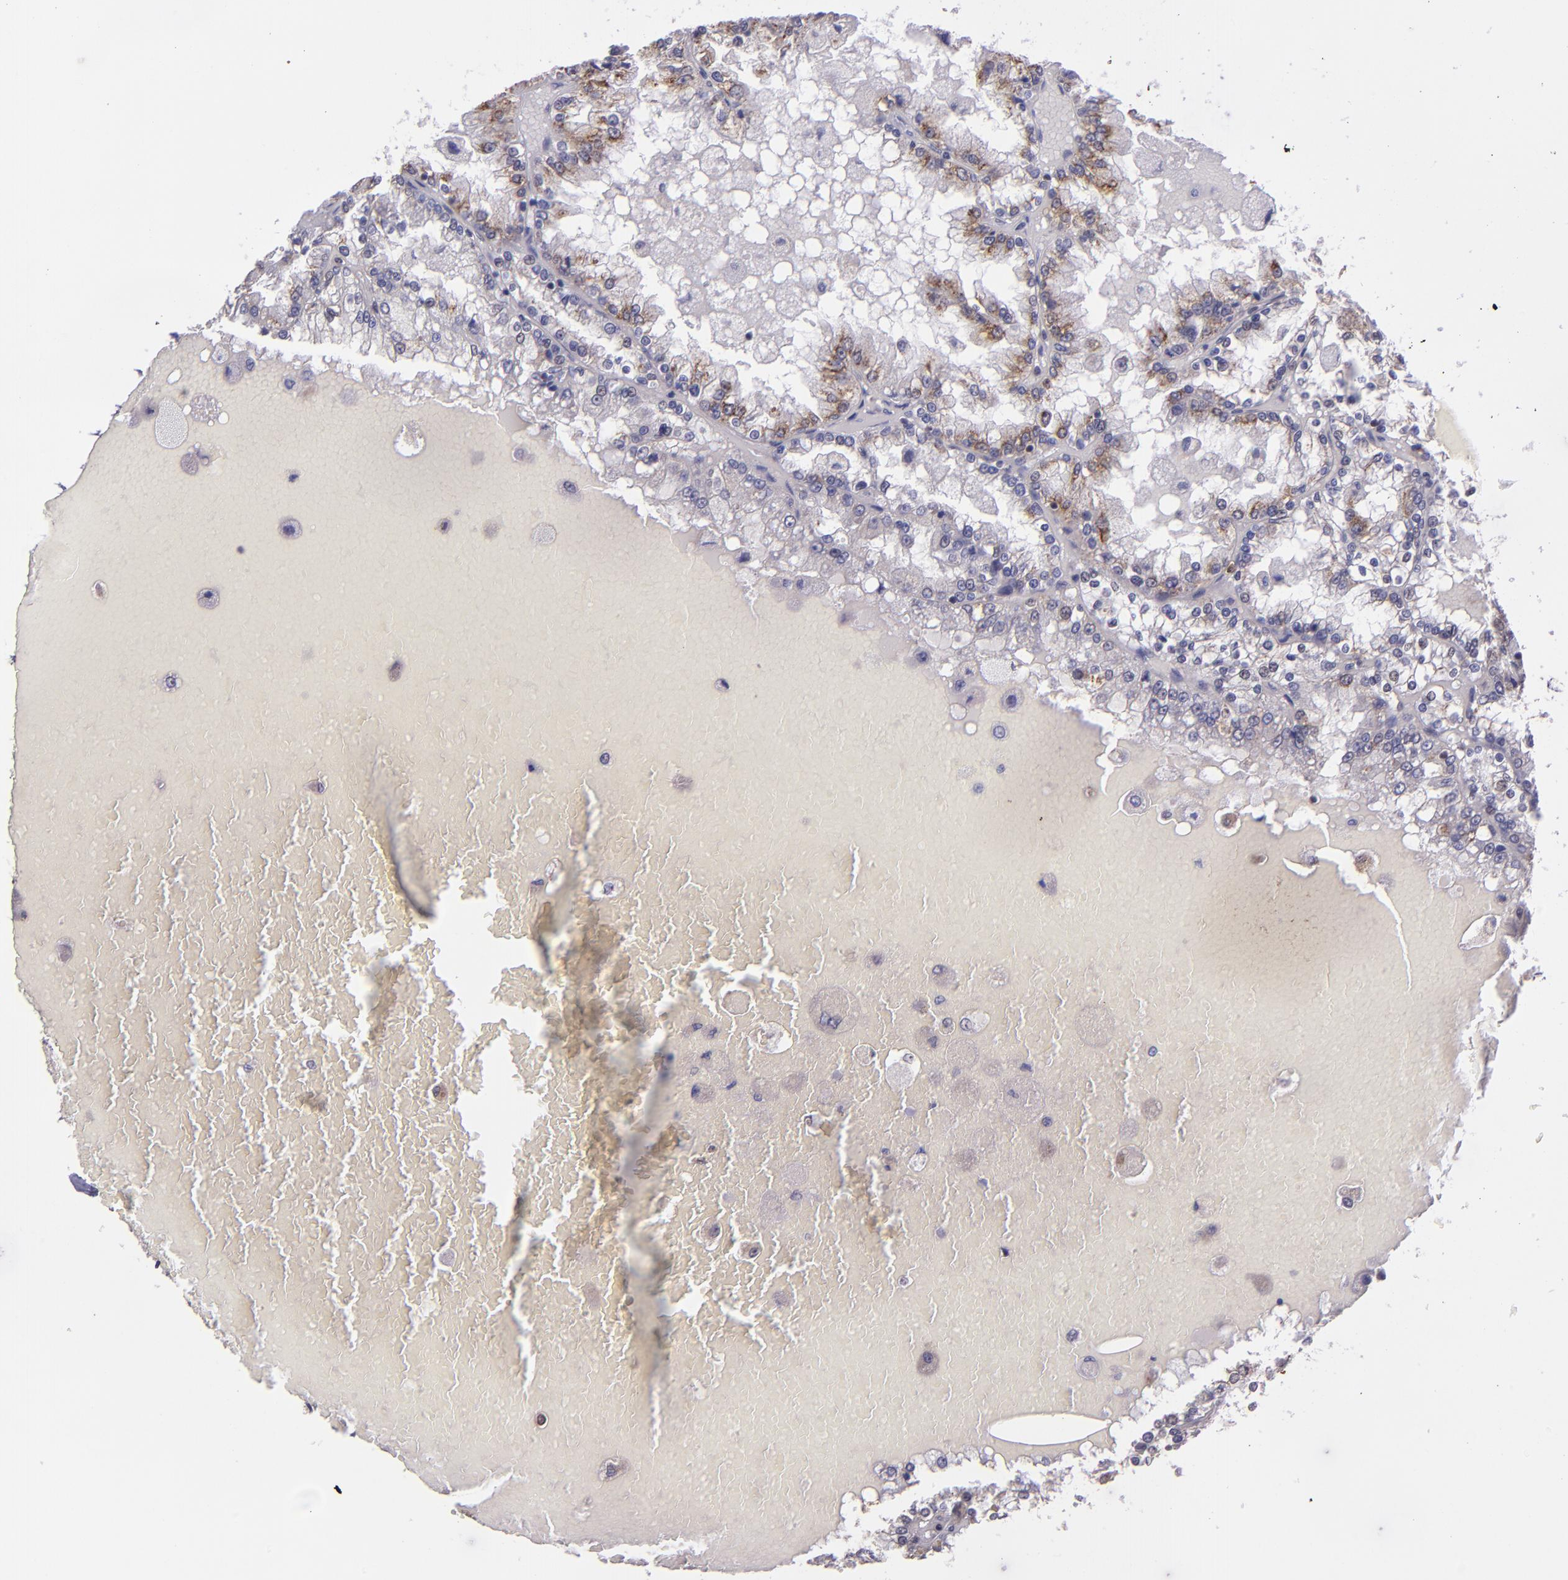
{"staining": {"intensity": "moderate", "quantity": "<25%", "location": "cytoplasmic/membranous"}, "tissue": "renal cancer", "cell_type": "Tumor cells", "image_type": "cancer", "snomed": [{"axis": "morphology", "description": "Adenocarcinoma, NOS"}, {"axis": "topography", "description": "Kidney"}], "caption": "The immunohistochemical stain shows moderate cytoplasmic/membranous positivity in tumor cells of adenocarcinoma (renal) tissue.", "gene": "ELF1", "patient": {"sex": "female", "age": 56}}